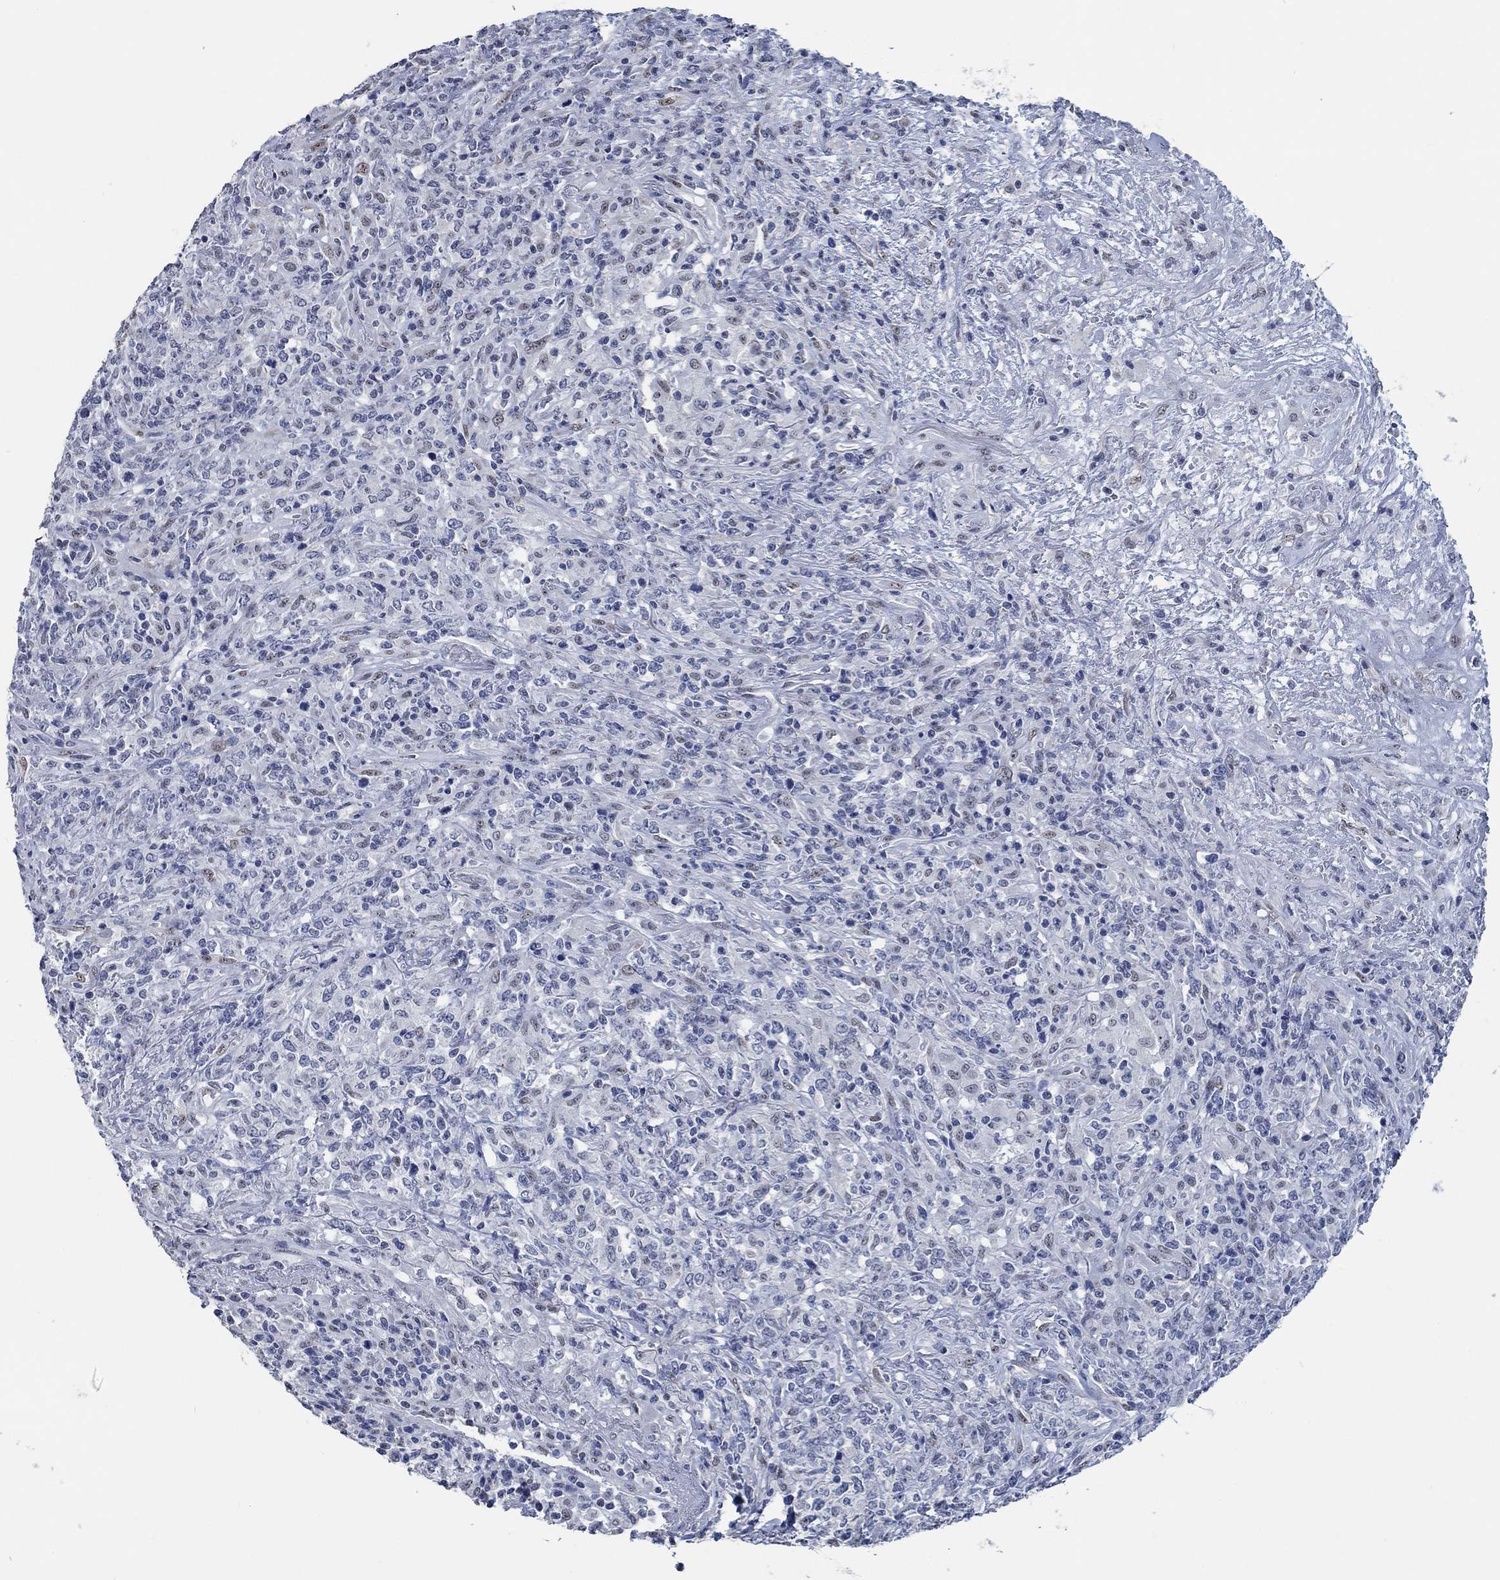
{"staining": {"intensity": "negative", "quantity": "none", "location": "none"}, "tissue": "lymphoma", "cell_type": "Tumor cells", "image_type": "cancer", "snomed": [{"axis": "morphology", "description": "Malignant lymphoma, non-Hodgkin's type, High grade"}, {"axis": "topography", "description": "Lung"}], "caption": "This is an immunohistochemistry photomicrograph of malignant lymphoma, non-Hodgkin's type (high-grade). There is no positivity in tumor cells.", "gene": "OBSCN", "patient": {"sex": "male", "age": 79}}